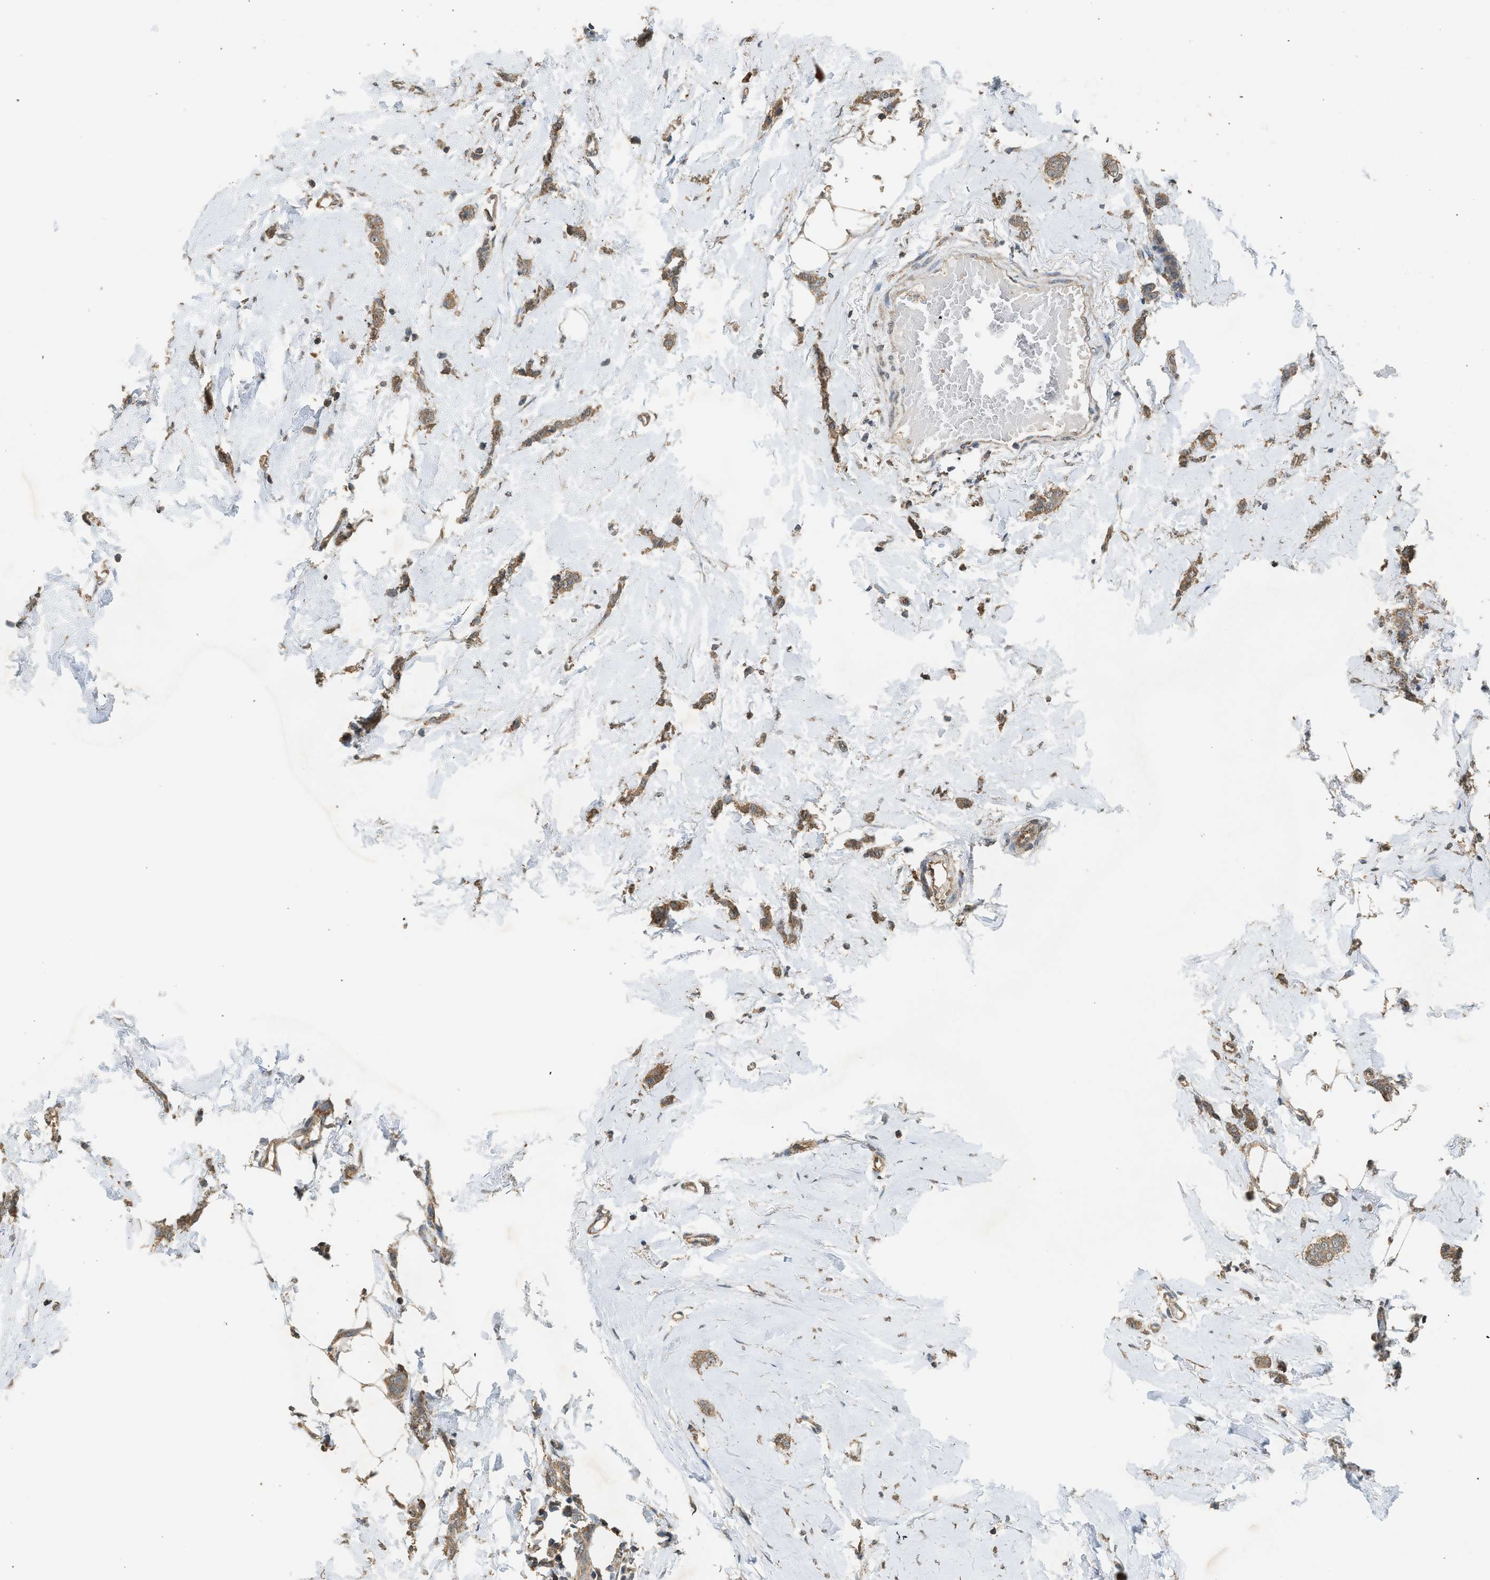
{"staining": {"intensity": "moderate", "quantity": ">75%", "location": "cytoplasmic/membranous"}, "tissue": "breast cancer", "cell_type": "Tumor cells", "image_type": "cancer", "snomed": [{"axis": "morphology", "description": "Lobular carcinoma"}, {"axis": "topography", "description": "Skin"}, {"axis": "topography", "description": "Breast"}], "caption": "Human lobular carcinoma (breast) stained for a protein (brown) exhibits moderate cytoplasmic/membranous positive expression in approximately >75% of tumor cells.", "gene": "HIP1R", "patient": {"sex": "female", "age": 46}}